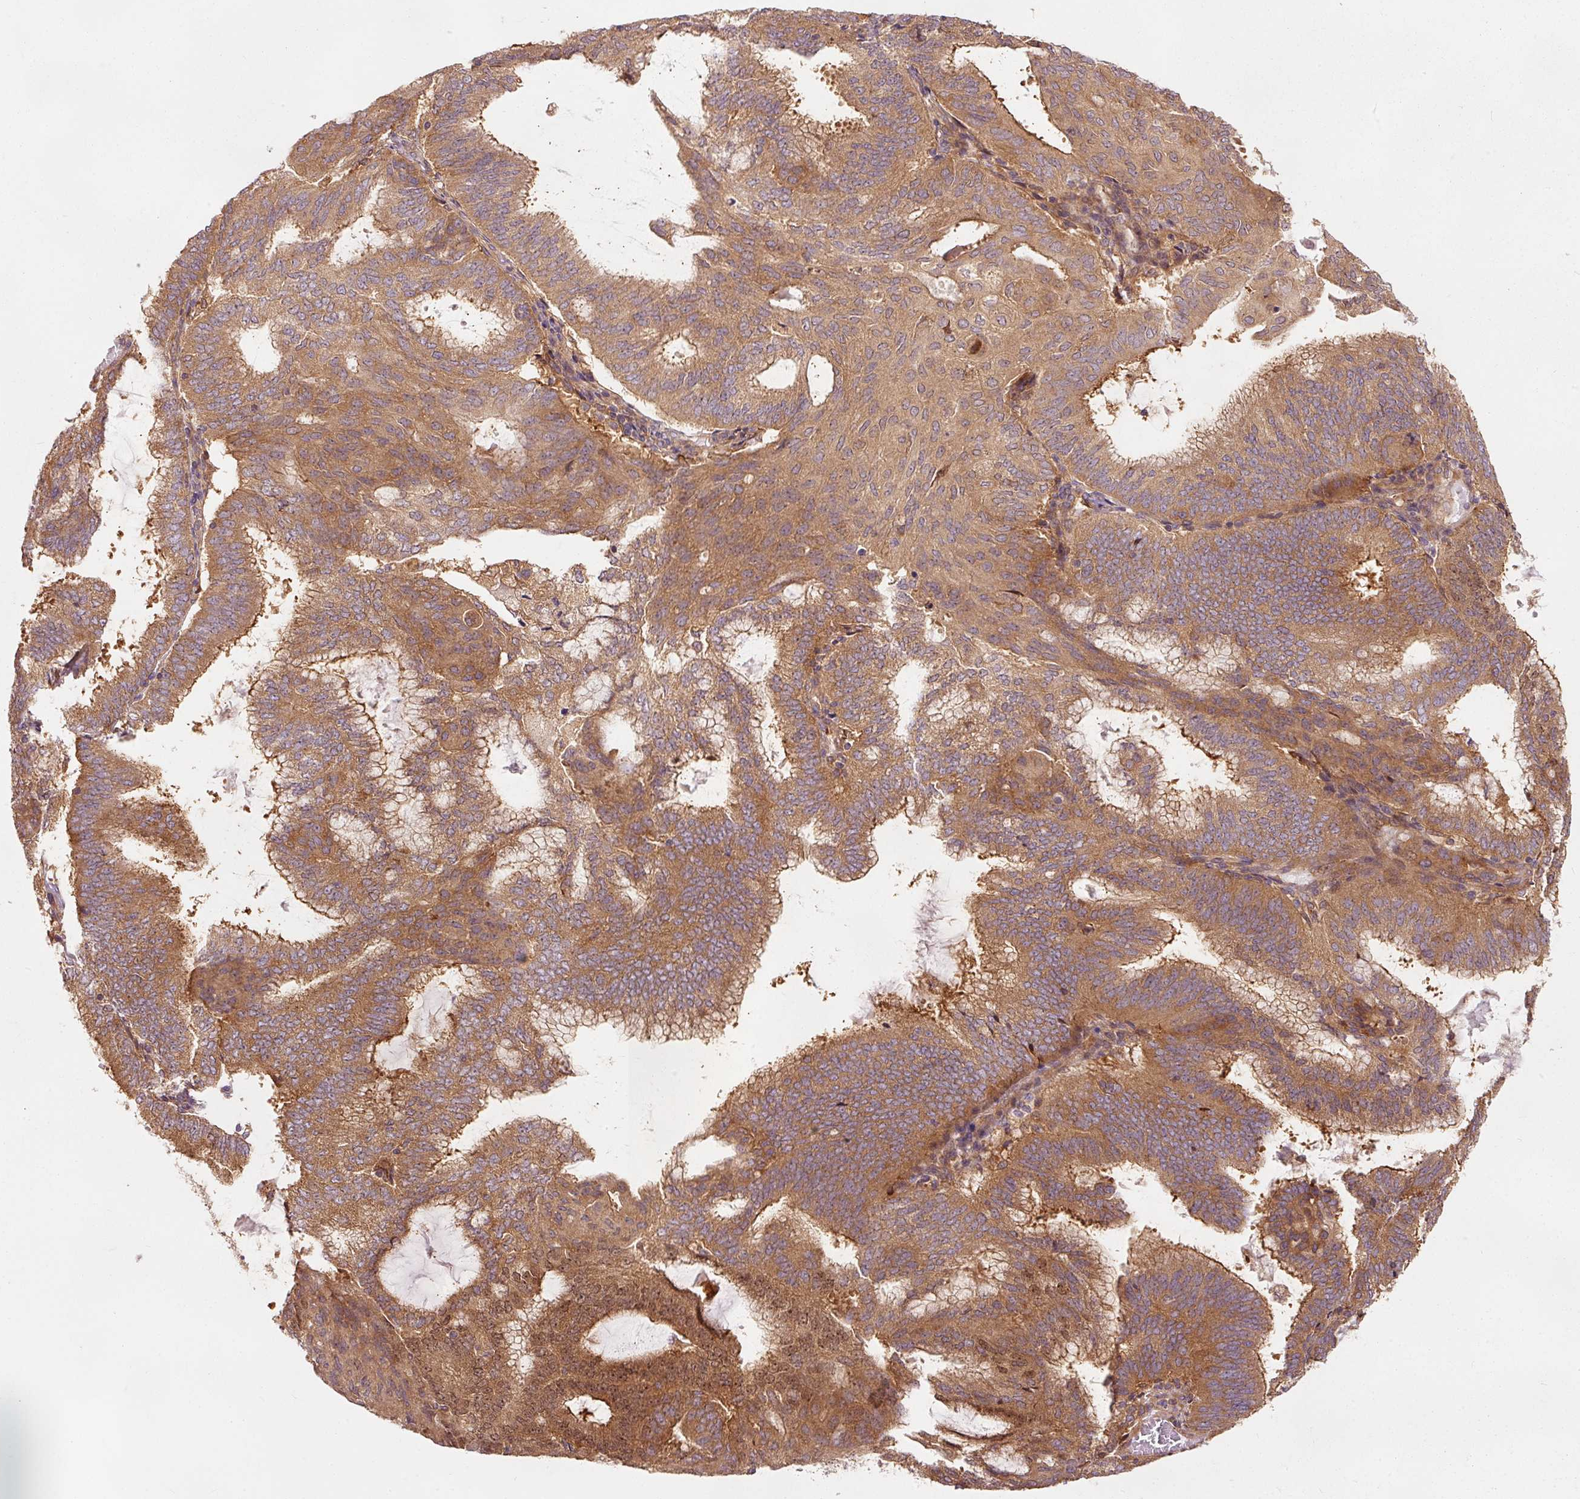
{"staining": {"intensity": "moderate", "quantity": ">75%", "location": "cytoplasmic/membranous,nuclear"}, "tissue": "endometrial cancer", "cell_type": "Tumor cells", "image_type": "cancer", "snomed": [{"axis": "morphology", "description": "Adenocarcinoma, NOS"}, {"axis": "topography", "description": "Endometrium"}], "caption": "Immunohistochemistry (DAB) staining of endometrial cancer shows moderate cytoplasmic/membranous and nuclear protein staining in approximately >75% of tumor cells.", "gene": "EIF3B", "patient": {"sex": "female", "age": 49}}